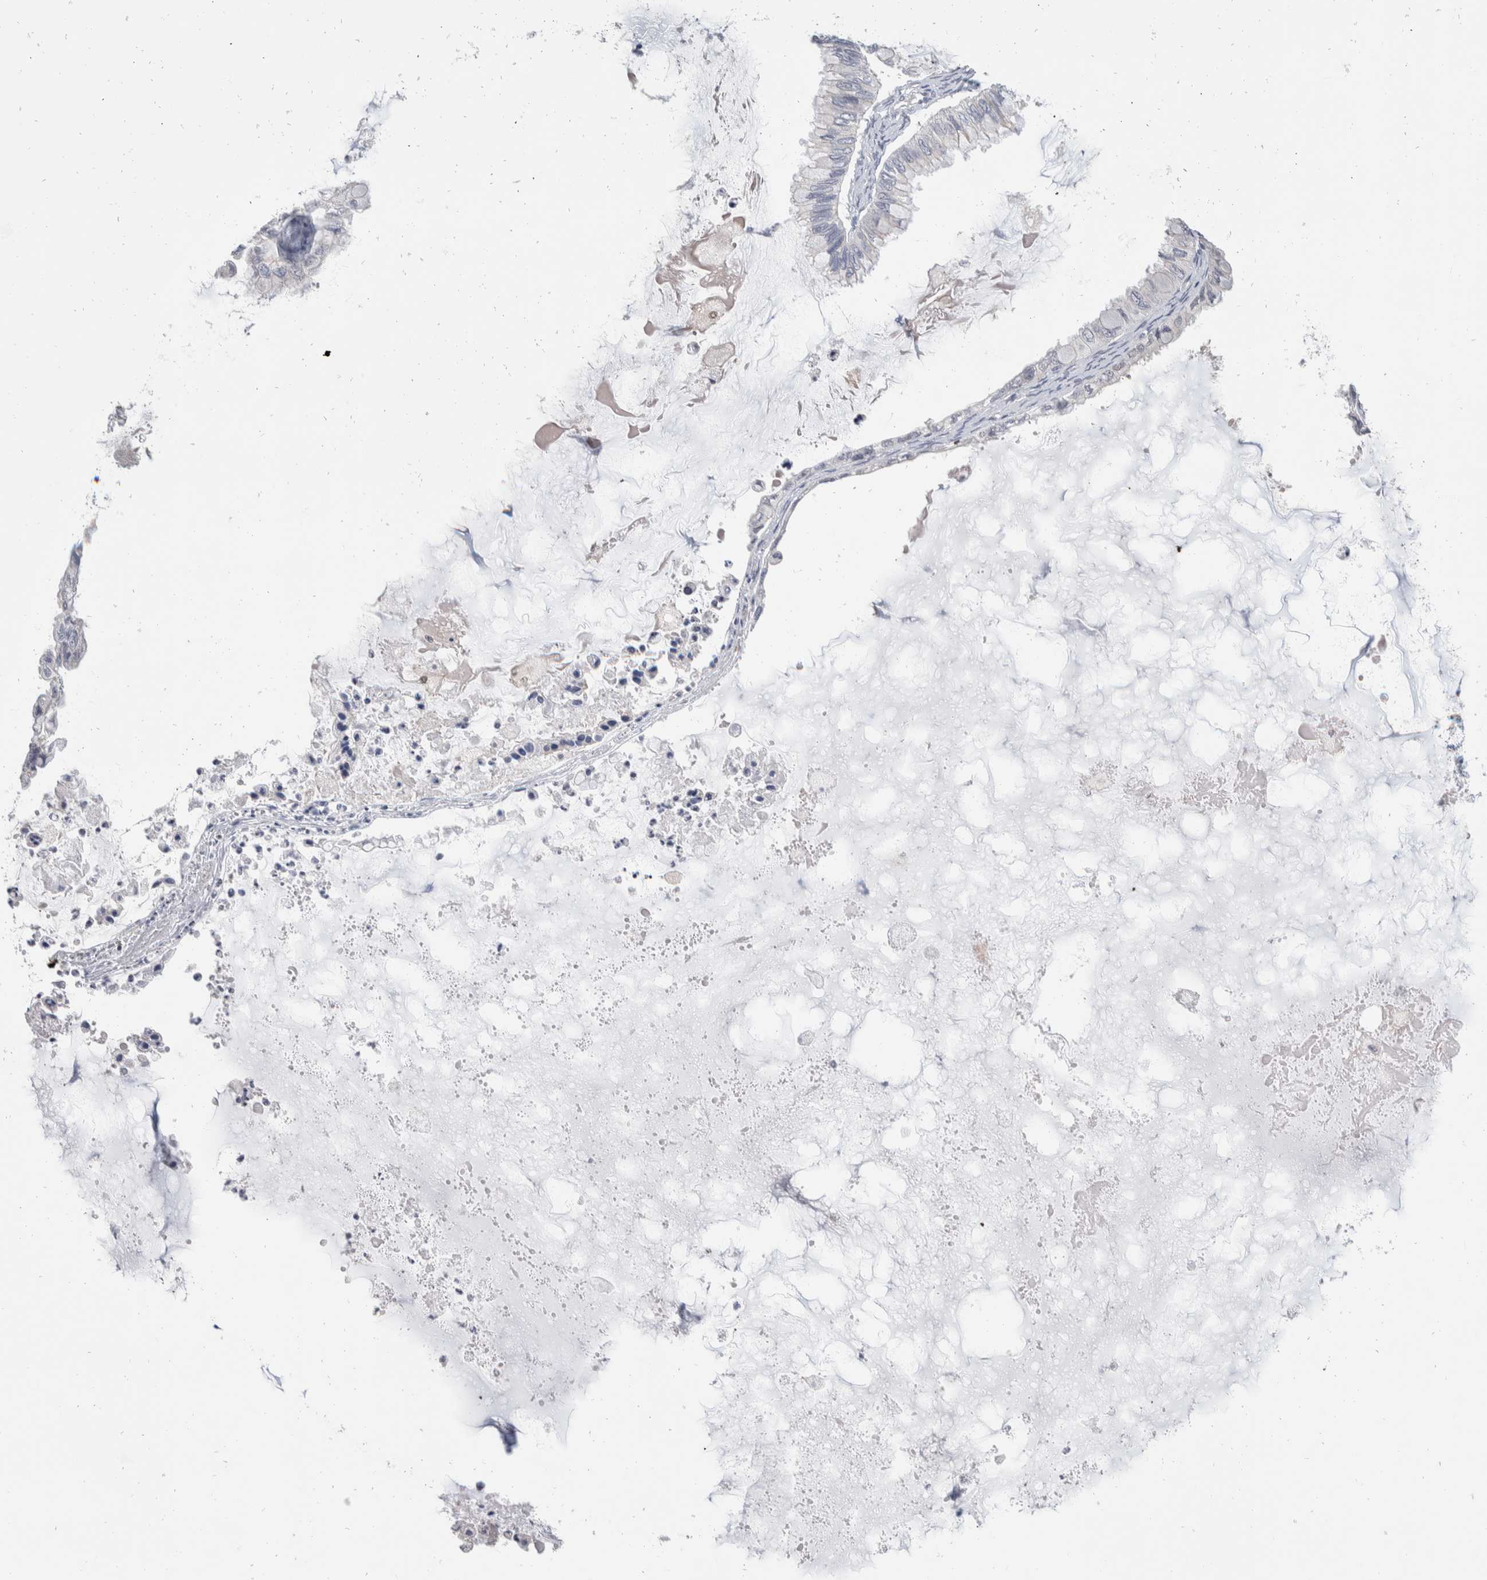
{"staining": {"intensity": "negative", "quantity": "none", "location": "none"}, "tissue": "ovarian cancer", "cell_type": "Tumor cells", "image_type": "cancer", "snomed": [{"axis": "morphology", "description": "Cystadenocarcinoma, mucinous, NOS"}, {"axis": "topography", "description": "Ovary"}], "caption": "This is an immunohistochemistry (IHC) photomicrograph of human ovarian cancer. There is no staining in tumor cells.", "gene": "CATSPERD", "patient": {"sex": "female", "age": 80}}